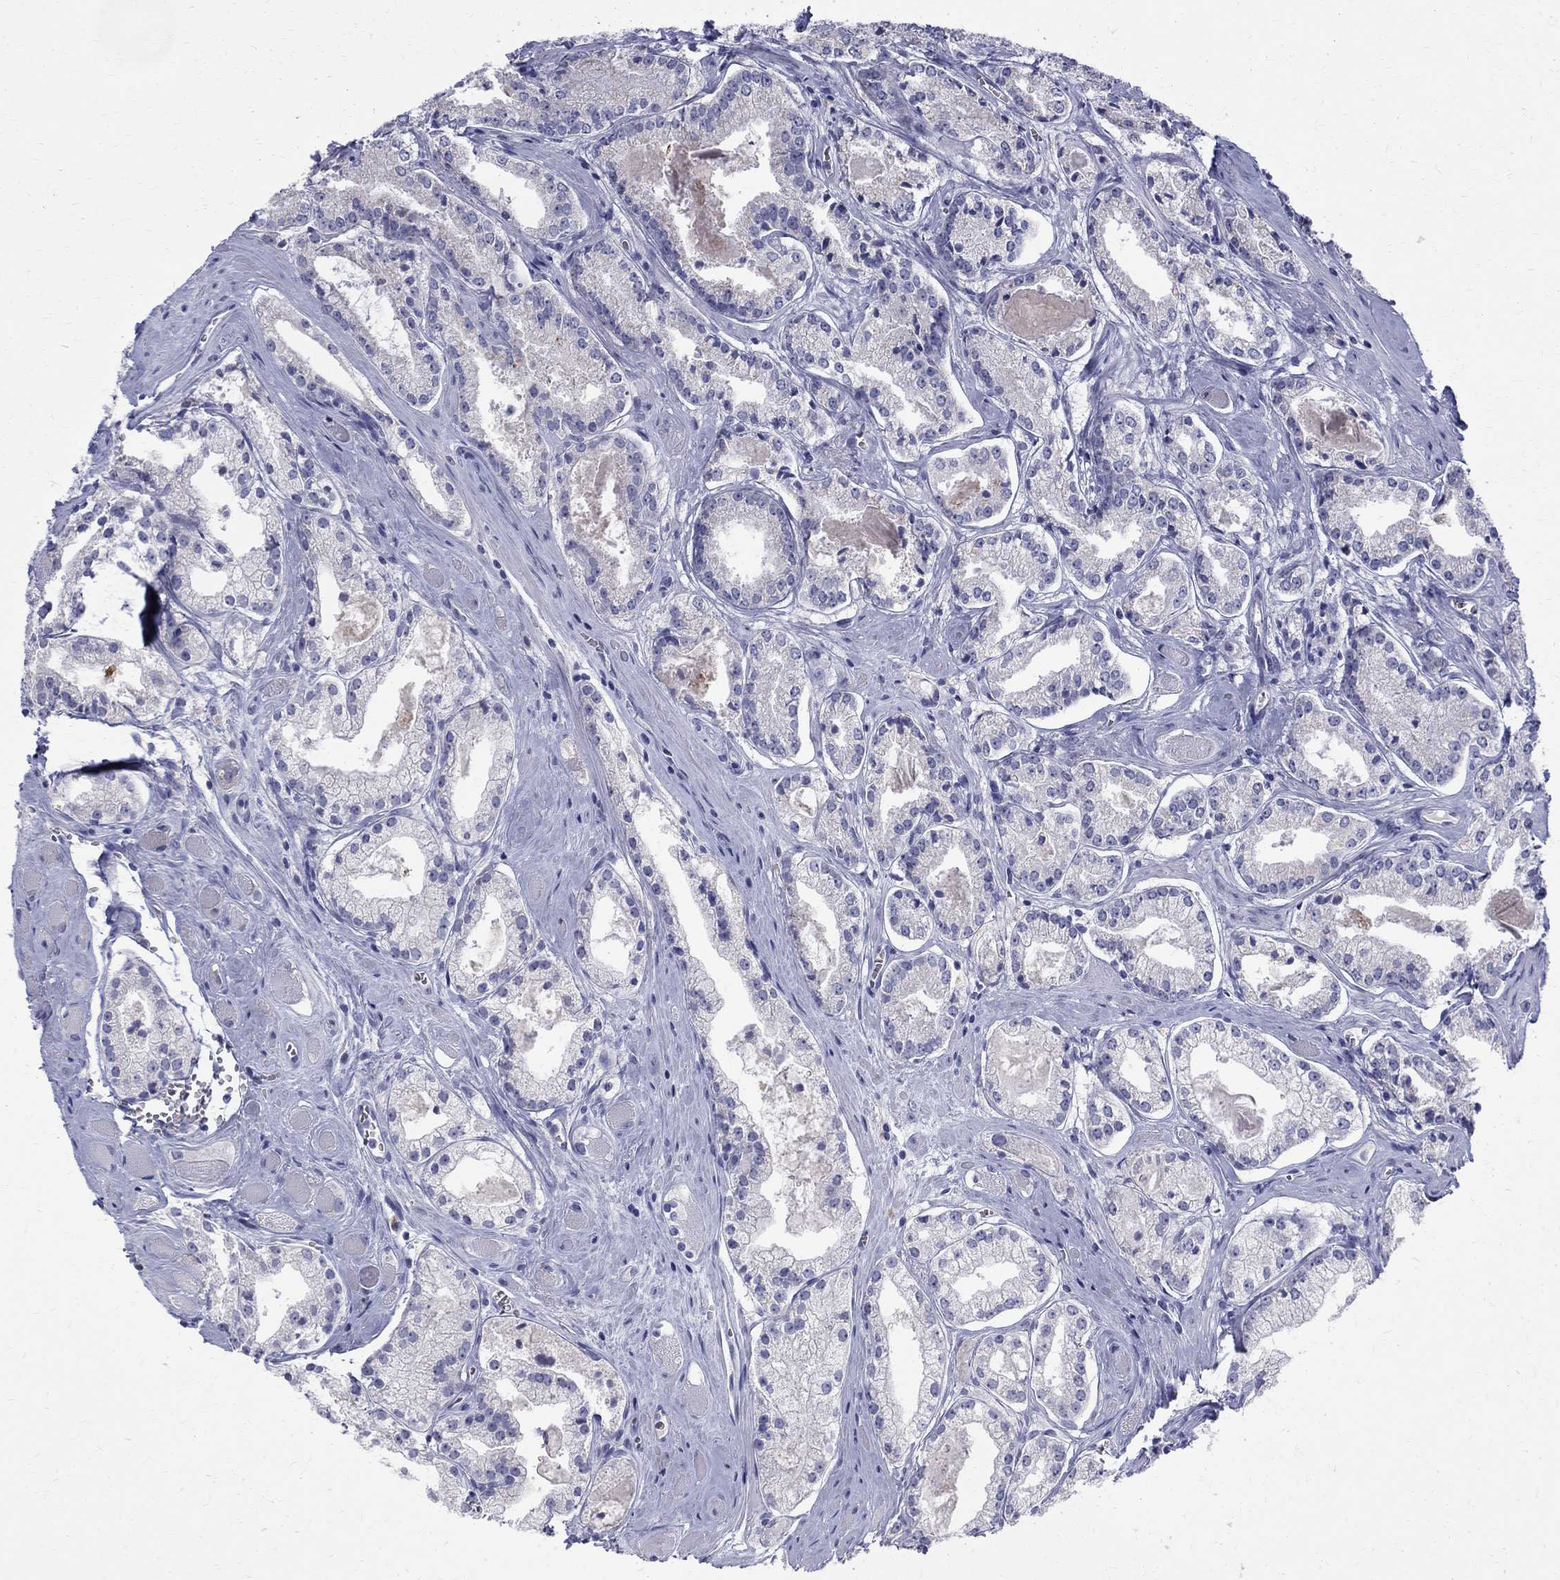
{"staining": {"intensity": "negative", "quantity": "none", "location": "none"}, "tissue": "prostate cancer", "cell_type": "Tumor cells", "image_type": "cancer", "snomed": [{"axis": "morphology", "description": "Adenocarcinoma, NOS"}, {"axis": "topography", "description": "Prostate"}], "caption": "Photomicrograph shows no protein expression in tumor cells of prostate cancer (adenocarcinoma) tissue.", "gene": "AGER", "patient": {"sex": "male", "age": 72}}